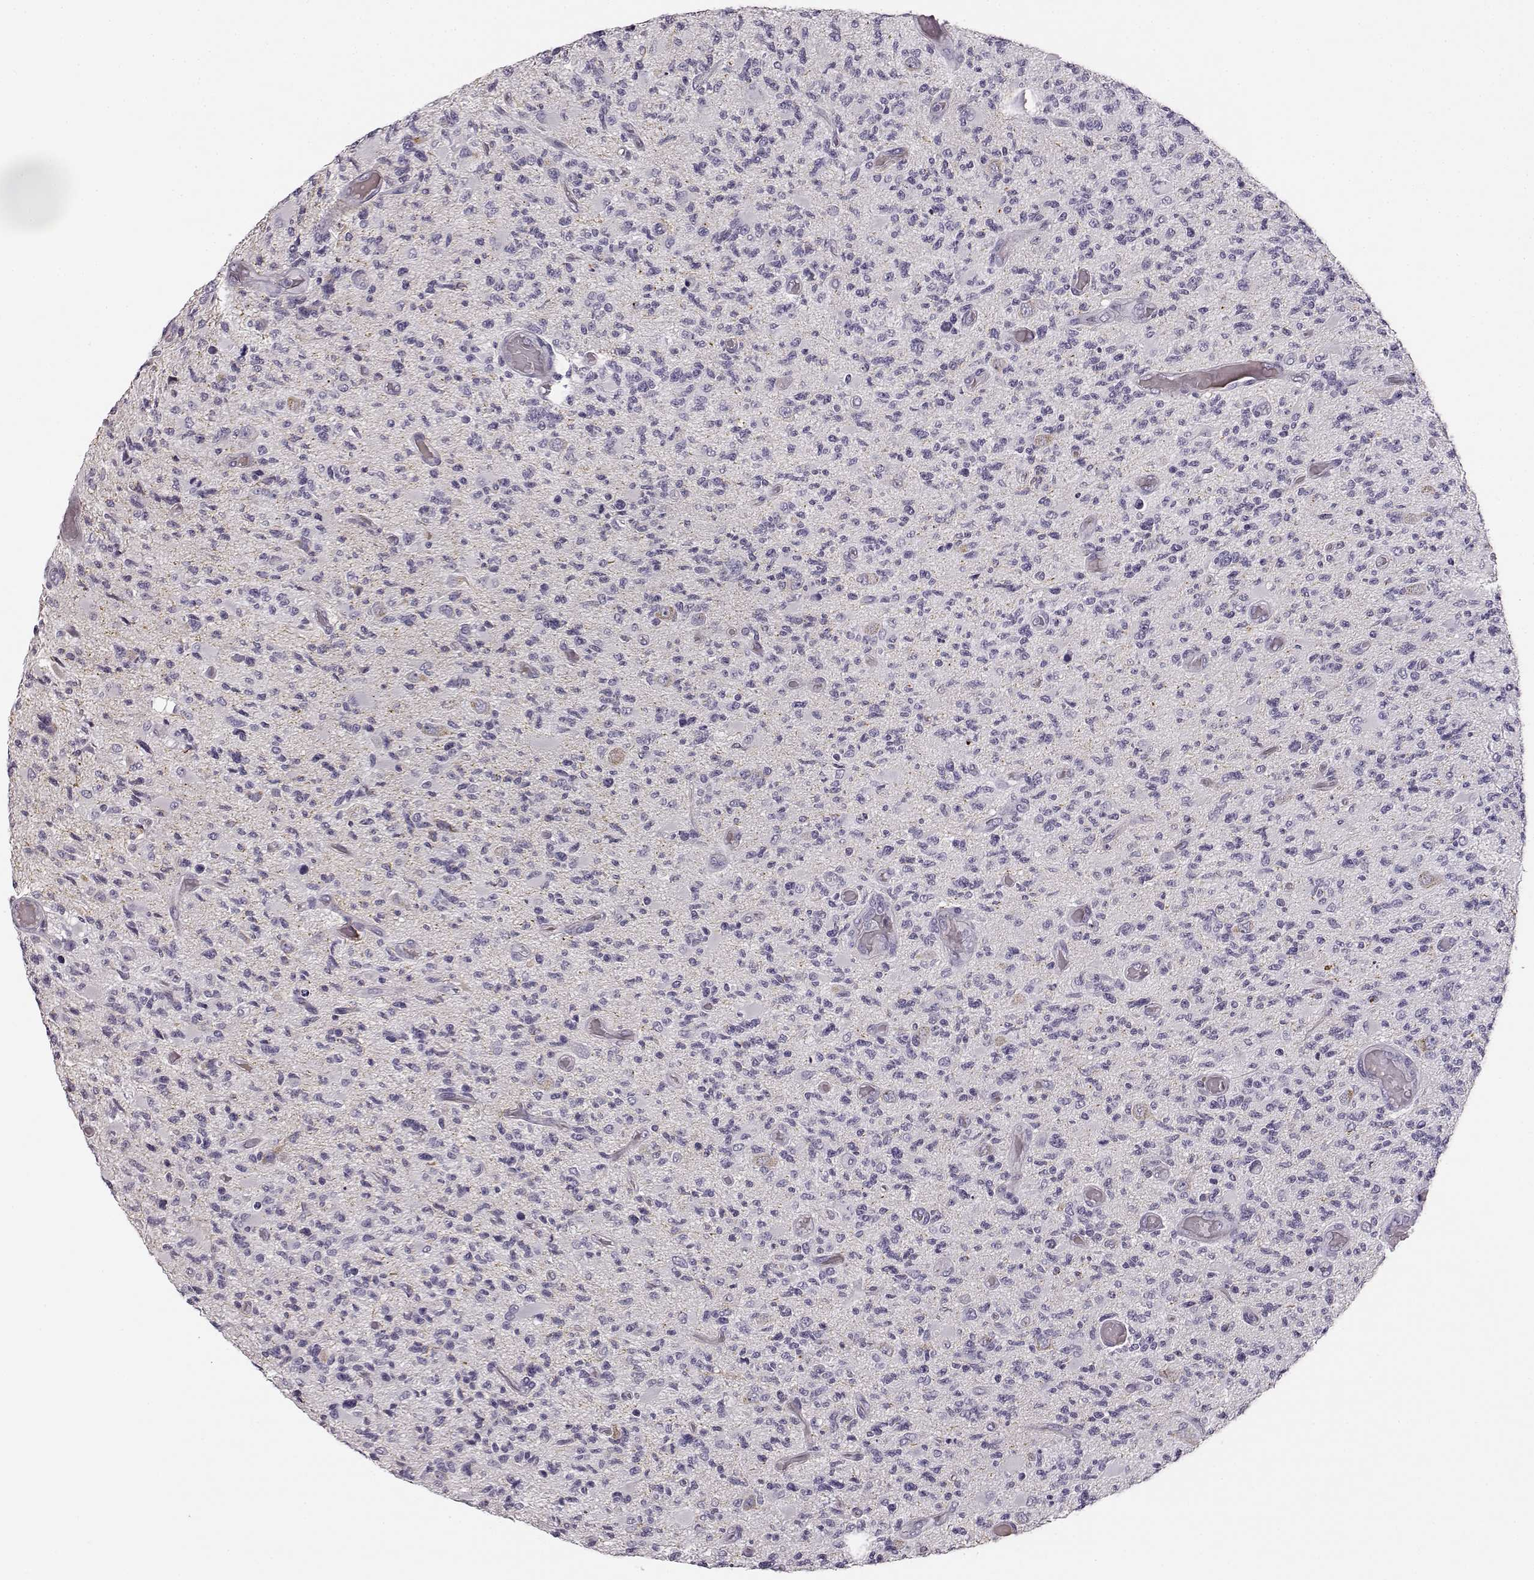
{"staining": {"intensity": "negative", "quantity": "none", "location": "none"}, "tissue": "glioma", "cell_type": "Tumor cells", "image_type": "cancer", "snomed": [{"axis": "morphology", "description": "Glioma, malignant, High grade"}, {"axis": "topography", "description": "Brain"}], "caption": "This is an immunohistochemistry micrograph of glioma. There is no positivity in tumor cells.", "gene": "KIAA0319", "patient": {"sex": "female", "age": 63}}